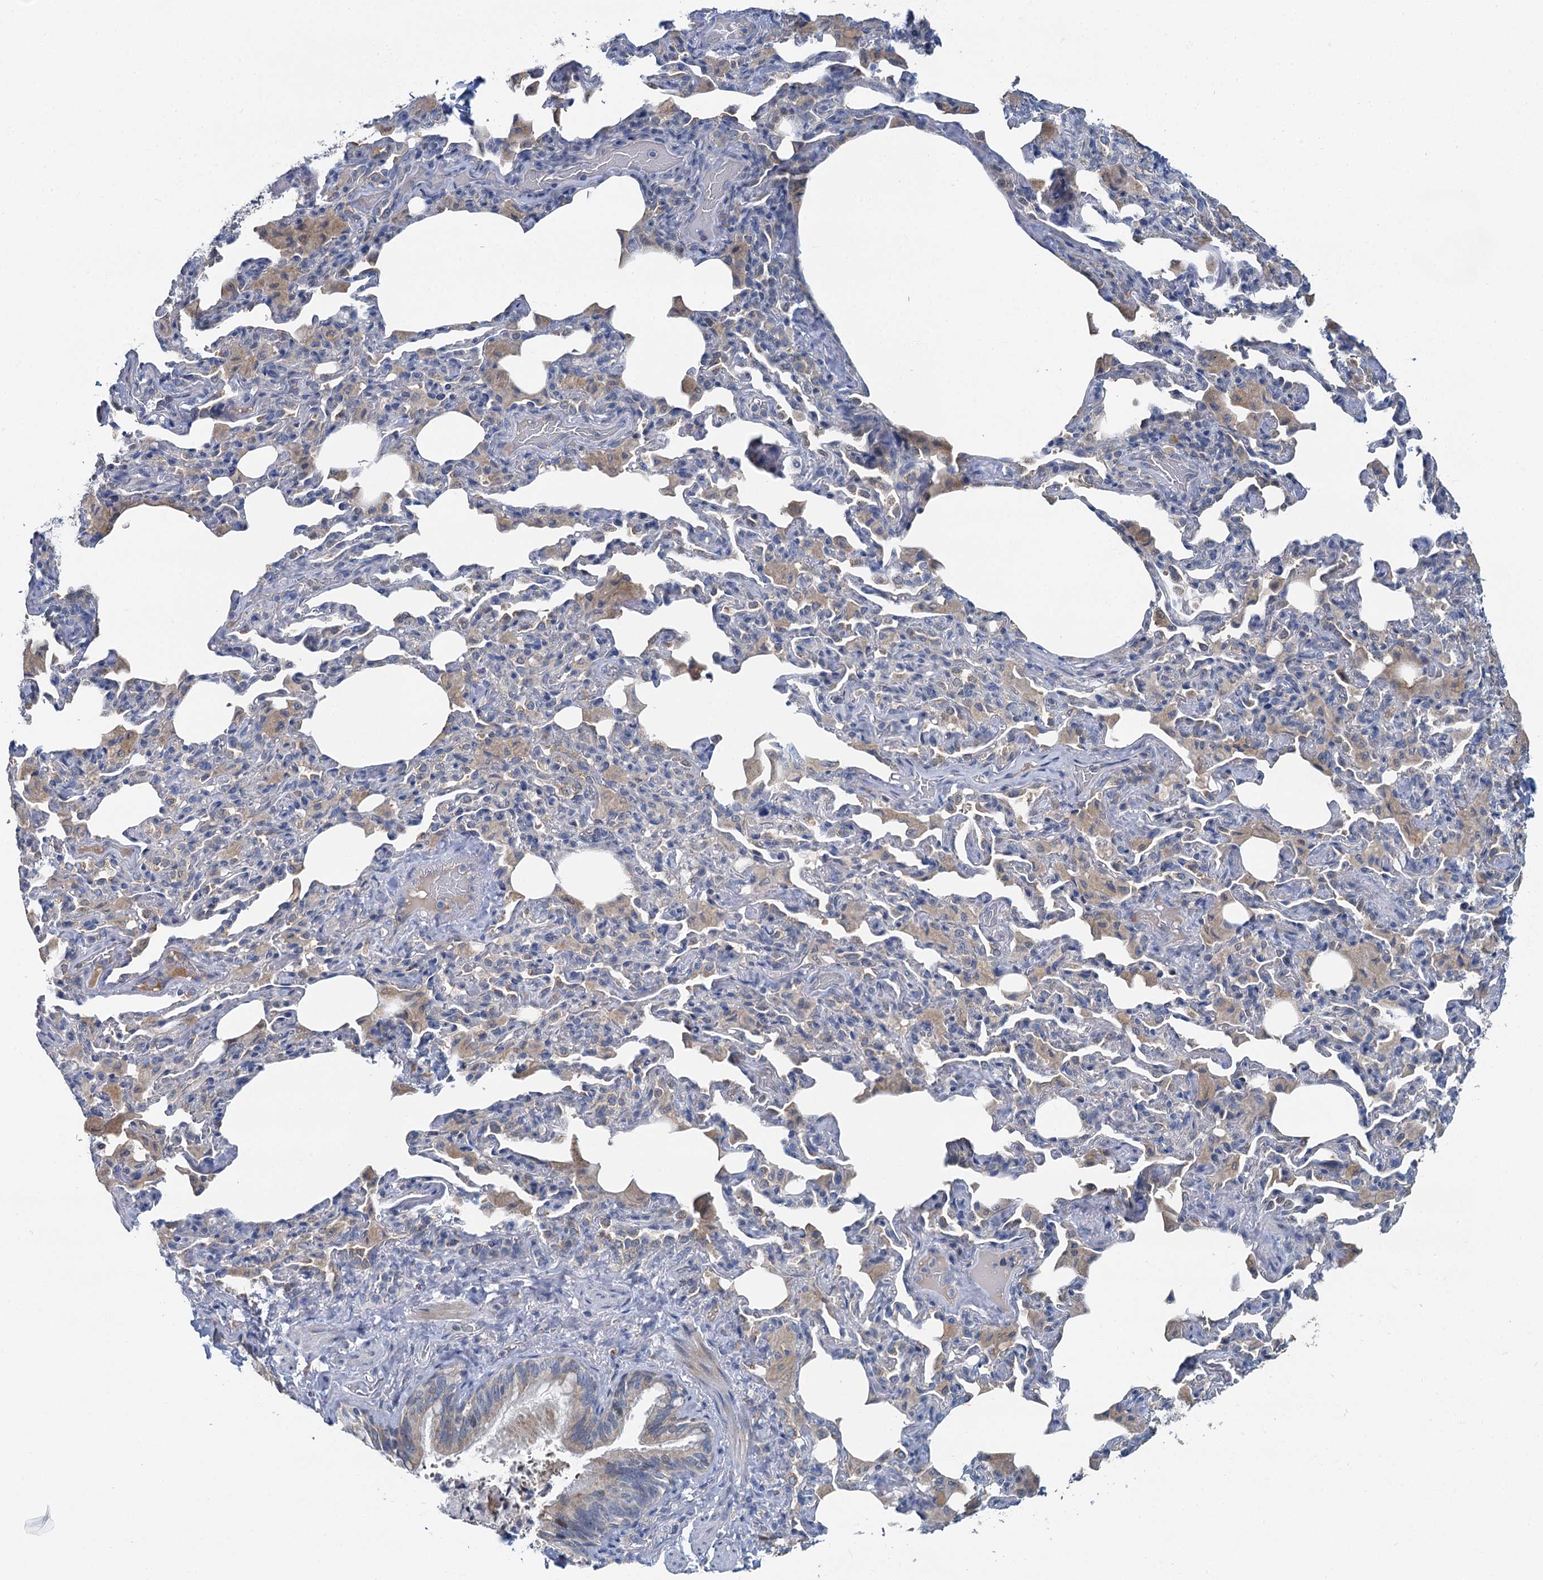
{"staining": {"intensity": "weak", "quantity": "<25%", "location": "cytoplasmic/membranous"}, "tissue": "bronchus", "cell_type": "Respiratory epithelial cells", "image_type": "normal", "snomed": [{"axis": "morphology", "description": "Normal tissue, NOS"}, {"axis": "morphology", "description": "Inflammation, NOS"}, {"axis": "topography", "description": "Lung"}], "caption": "This micrograph is of benign bronchus stained with IHC to label a protein in brown with the nuclei are counter-stained blue. There is no expression in respiratory epithelial cells.", "gene": "SPINK9", "patient": {"sex": "female", "age": 46}}